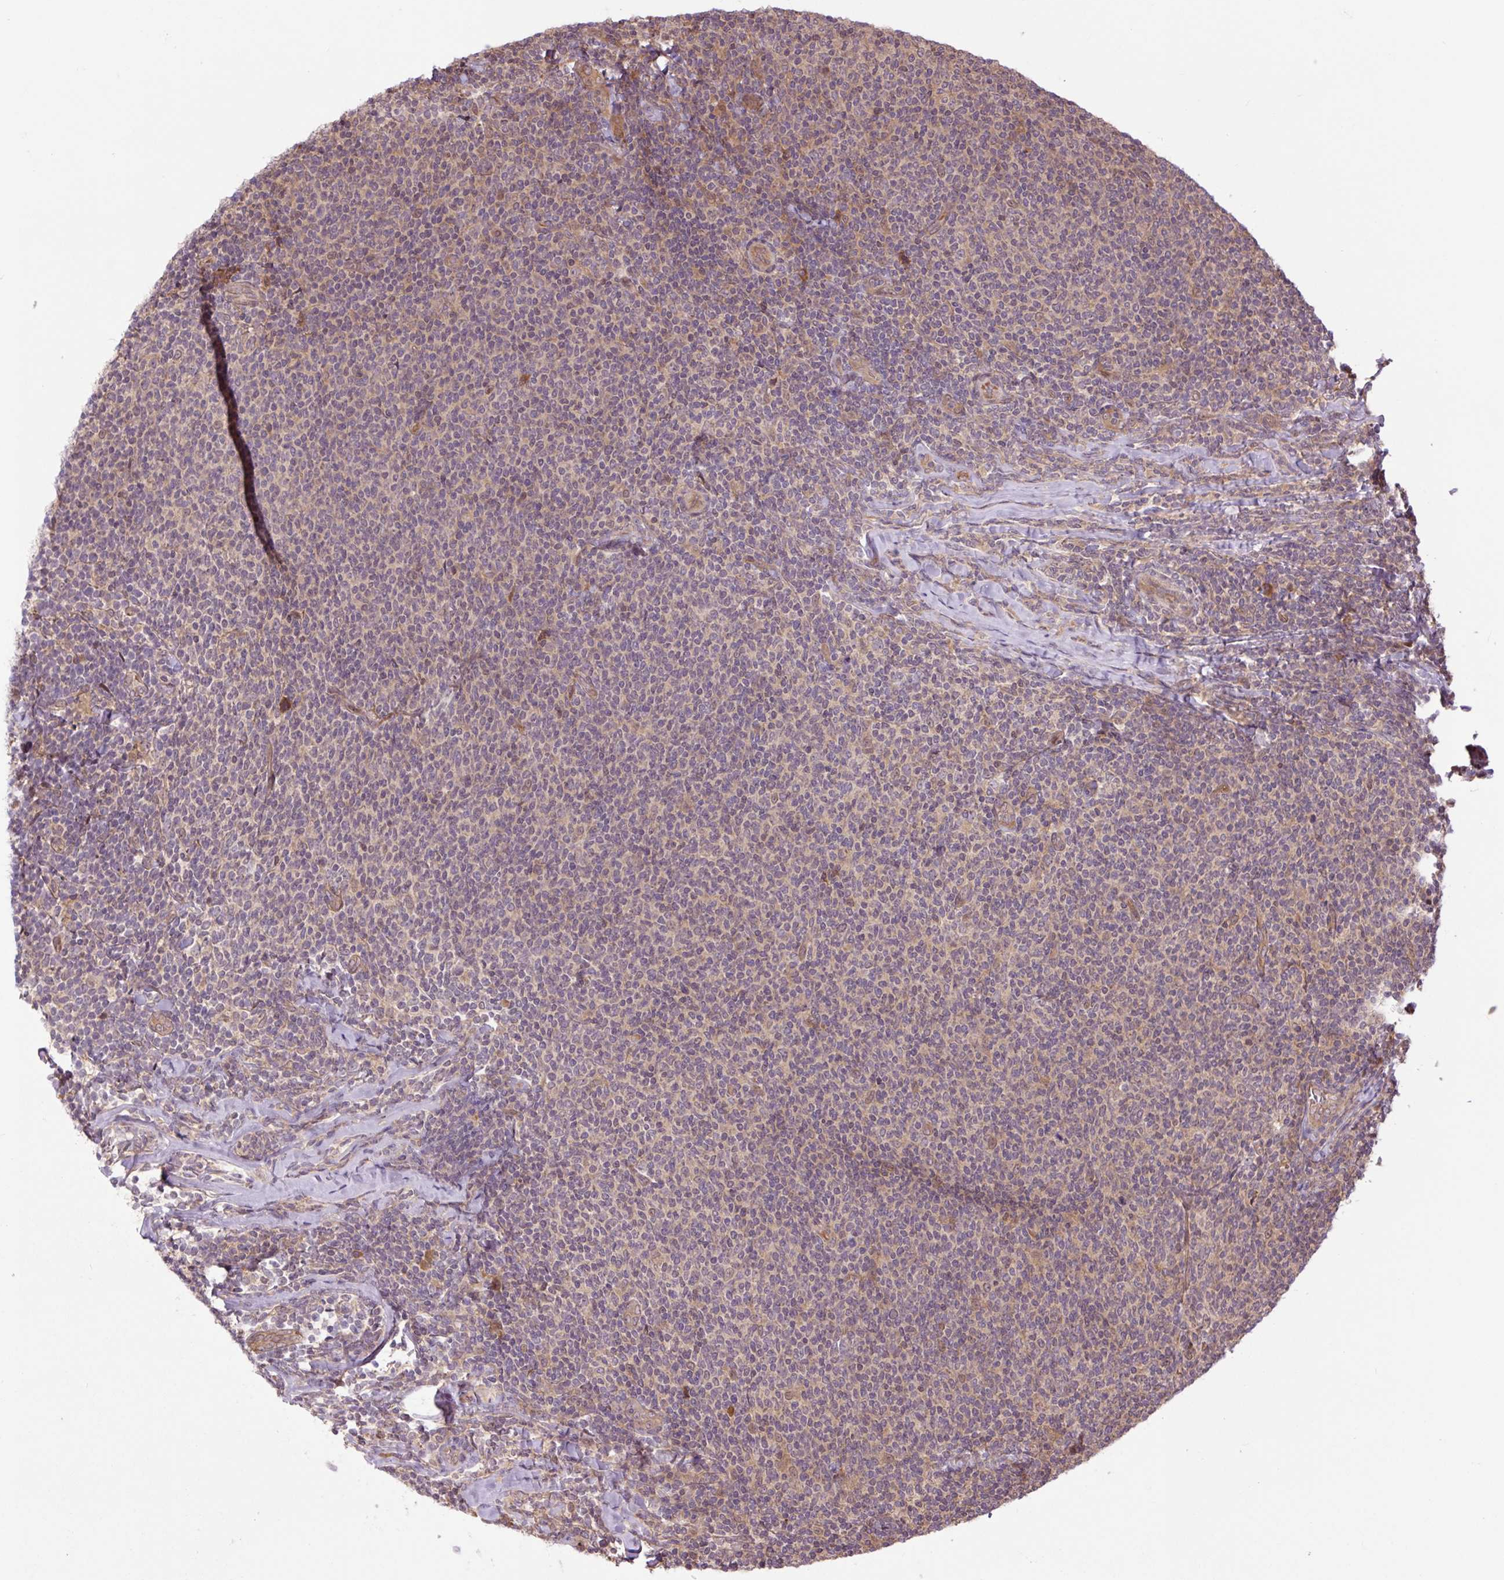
{"staining": {"intensity": "weak", "quantity": "<25%", "location": "cytoplasmic/membranous"}, "tissue": "lymphoma", "cell_type": "Tumor cells", "image_type": "cancer", "snomed": [{"axis": "morphology", "description": "Malignant lymphoma, non-Hodgkin's type, Low grade"}, {"axis": "topography", "description": "Lymph node"}], "caption": "The IHC photomicrograph has no significant positivity in tumor cells of lymphoma tissue.", "gene": "TPT1", "patient": {"sex": "male", "age": 52}}